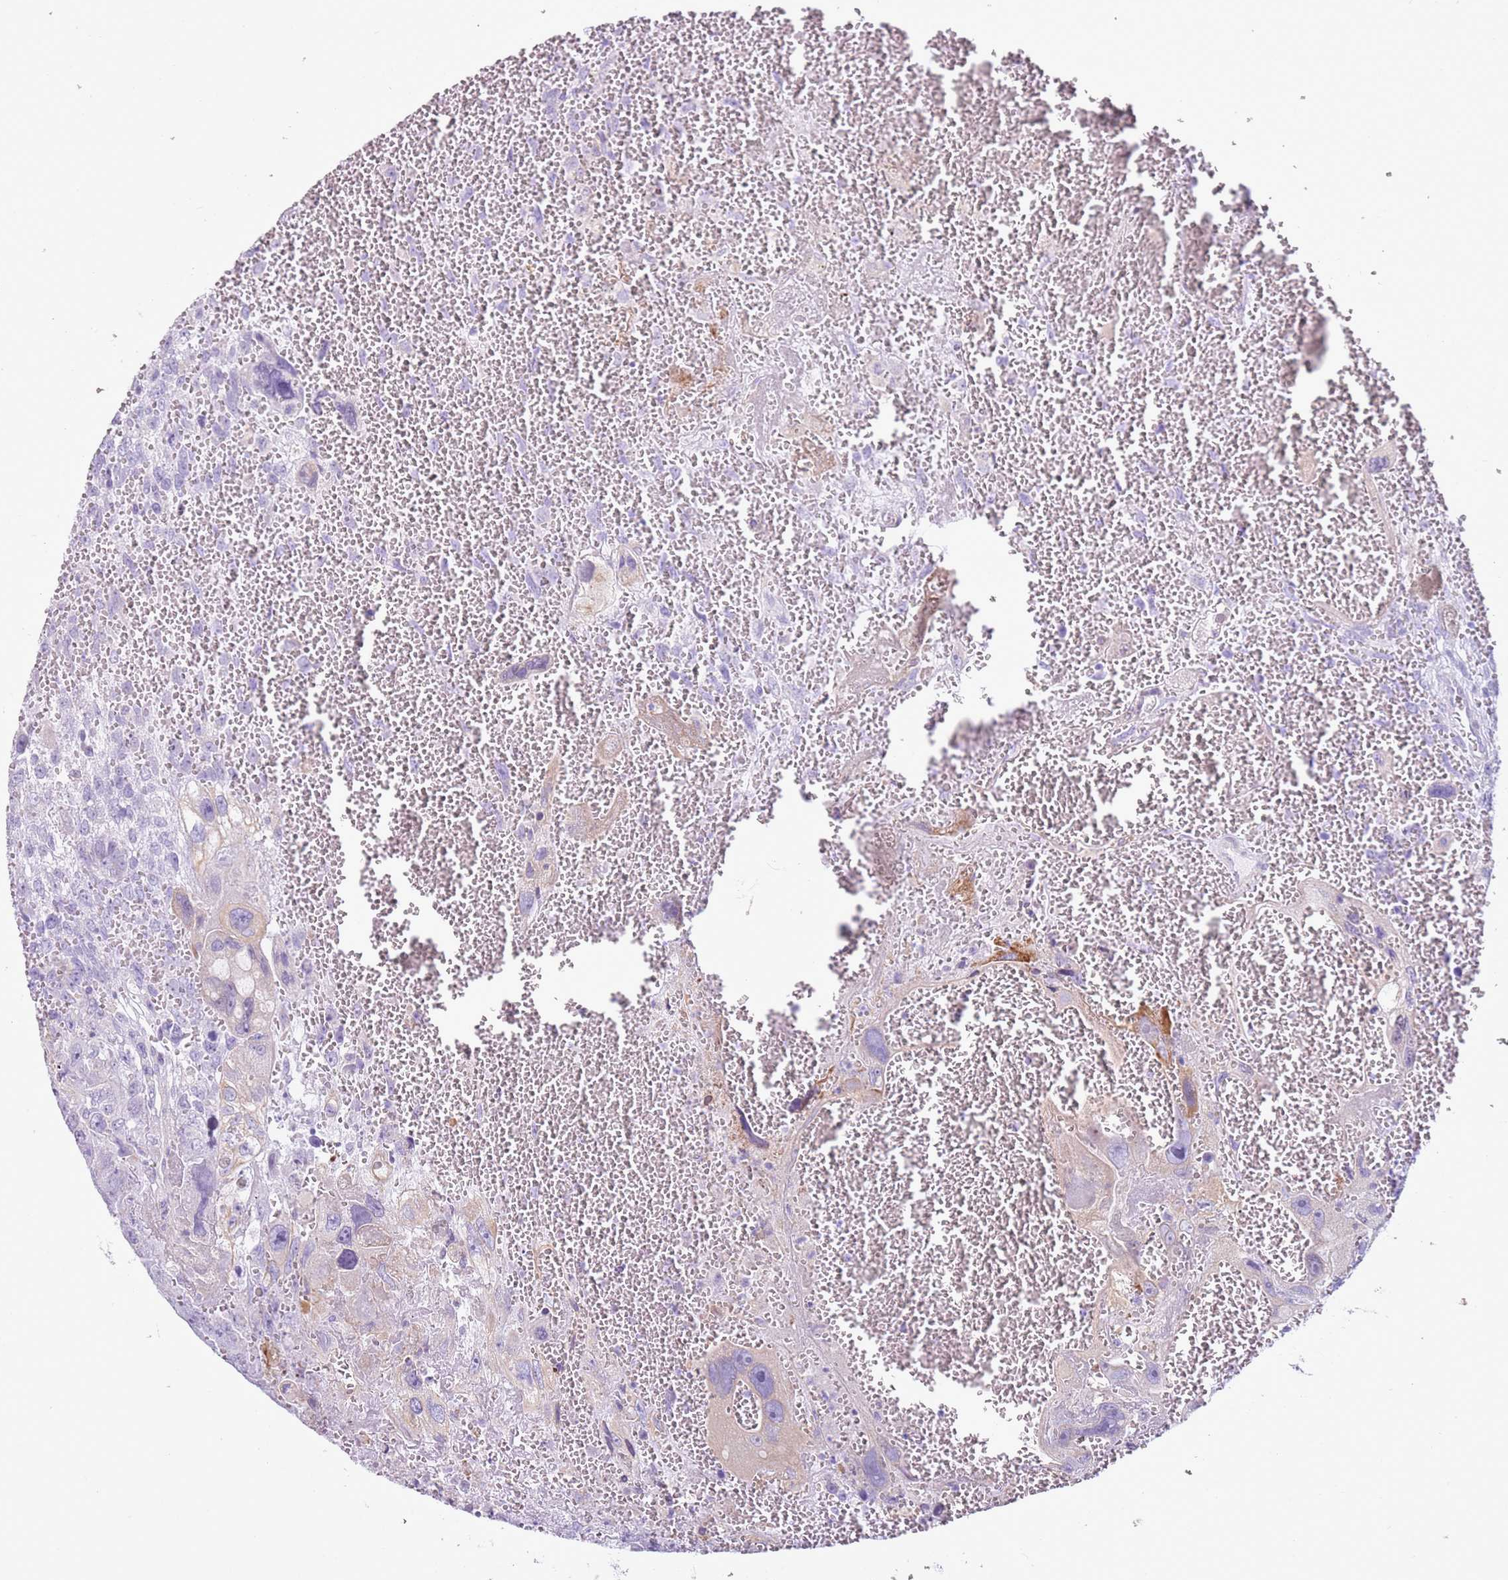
{"staining": {"intensity": "negative", "quantity": "none", "location": "none"}, "tissue": "testis cancer", "cell_type": "Tumor cells", "image_type": "cancer", "snomed": [{"axis": "morphology", "description": "Carcinoma, Embryonal, NOS"}, {"axis": "topography", "description": "Testis"}], "caption": "Immunohistochemistry (IHC) image of neoplastic tissue: embryonal carcinoma (testis) stained with DAB exhibits no significant protein expression in tumor cells.", "gene": "OAF", "patient": {"sex": "male", "age": 28}}